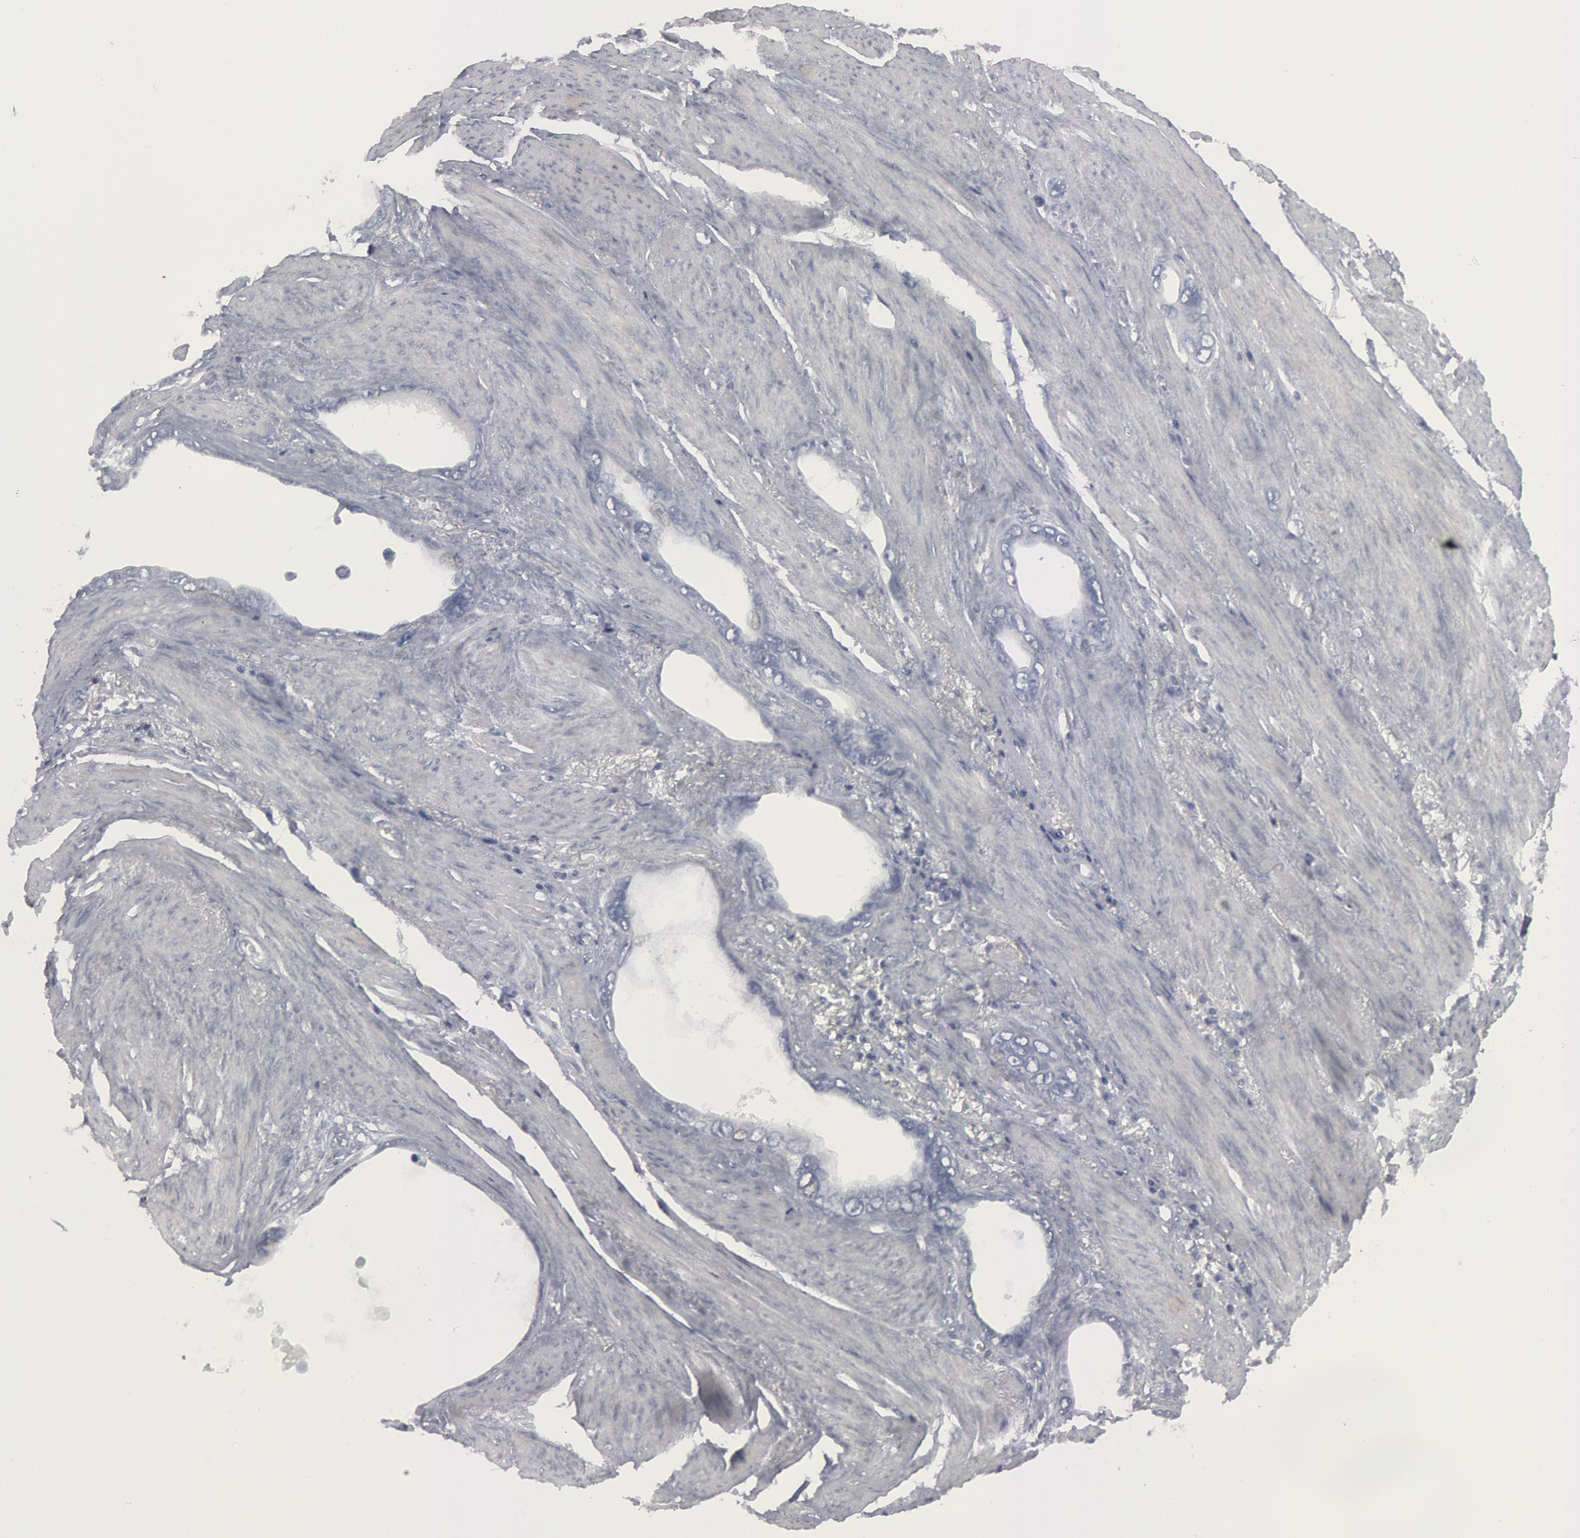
{"staining": {"intensity": "negative", "quantity": "none", "location": "none"}, "tissue": "stomach cancer", "cell_type": "Tumor cells", "image_type": "cancer", "snomed": [{"axis": "morphology", "description": "Adenocarcinoma, NOS"}, {"axis": "topography", "description": "Stomach"}], "caption": "High power microscopy image of an immunohistochemistry histopathology image of stomach cancer (adenocarcinoma), revealing no significant positivity in tumor cells.", "gene": "DMC1", "patient": {"sex": "male", "age": 78}}